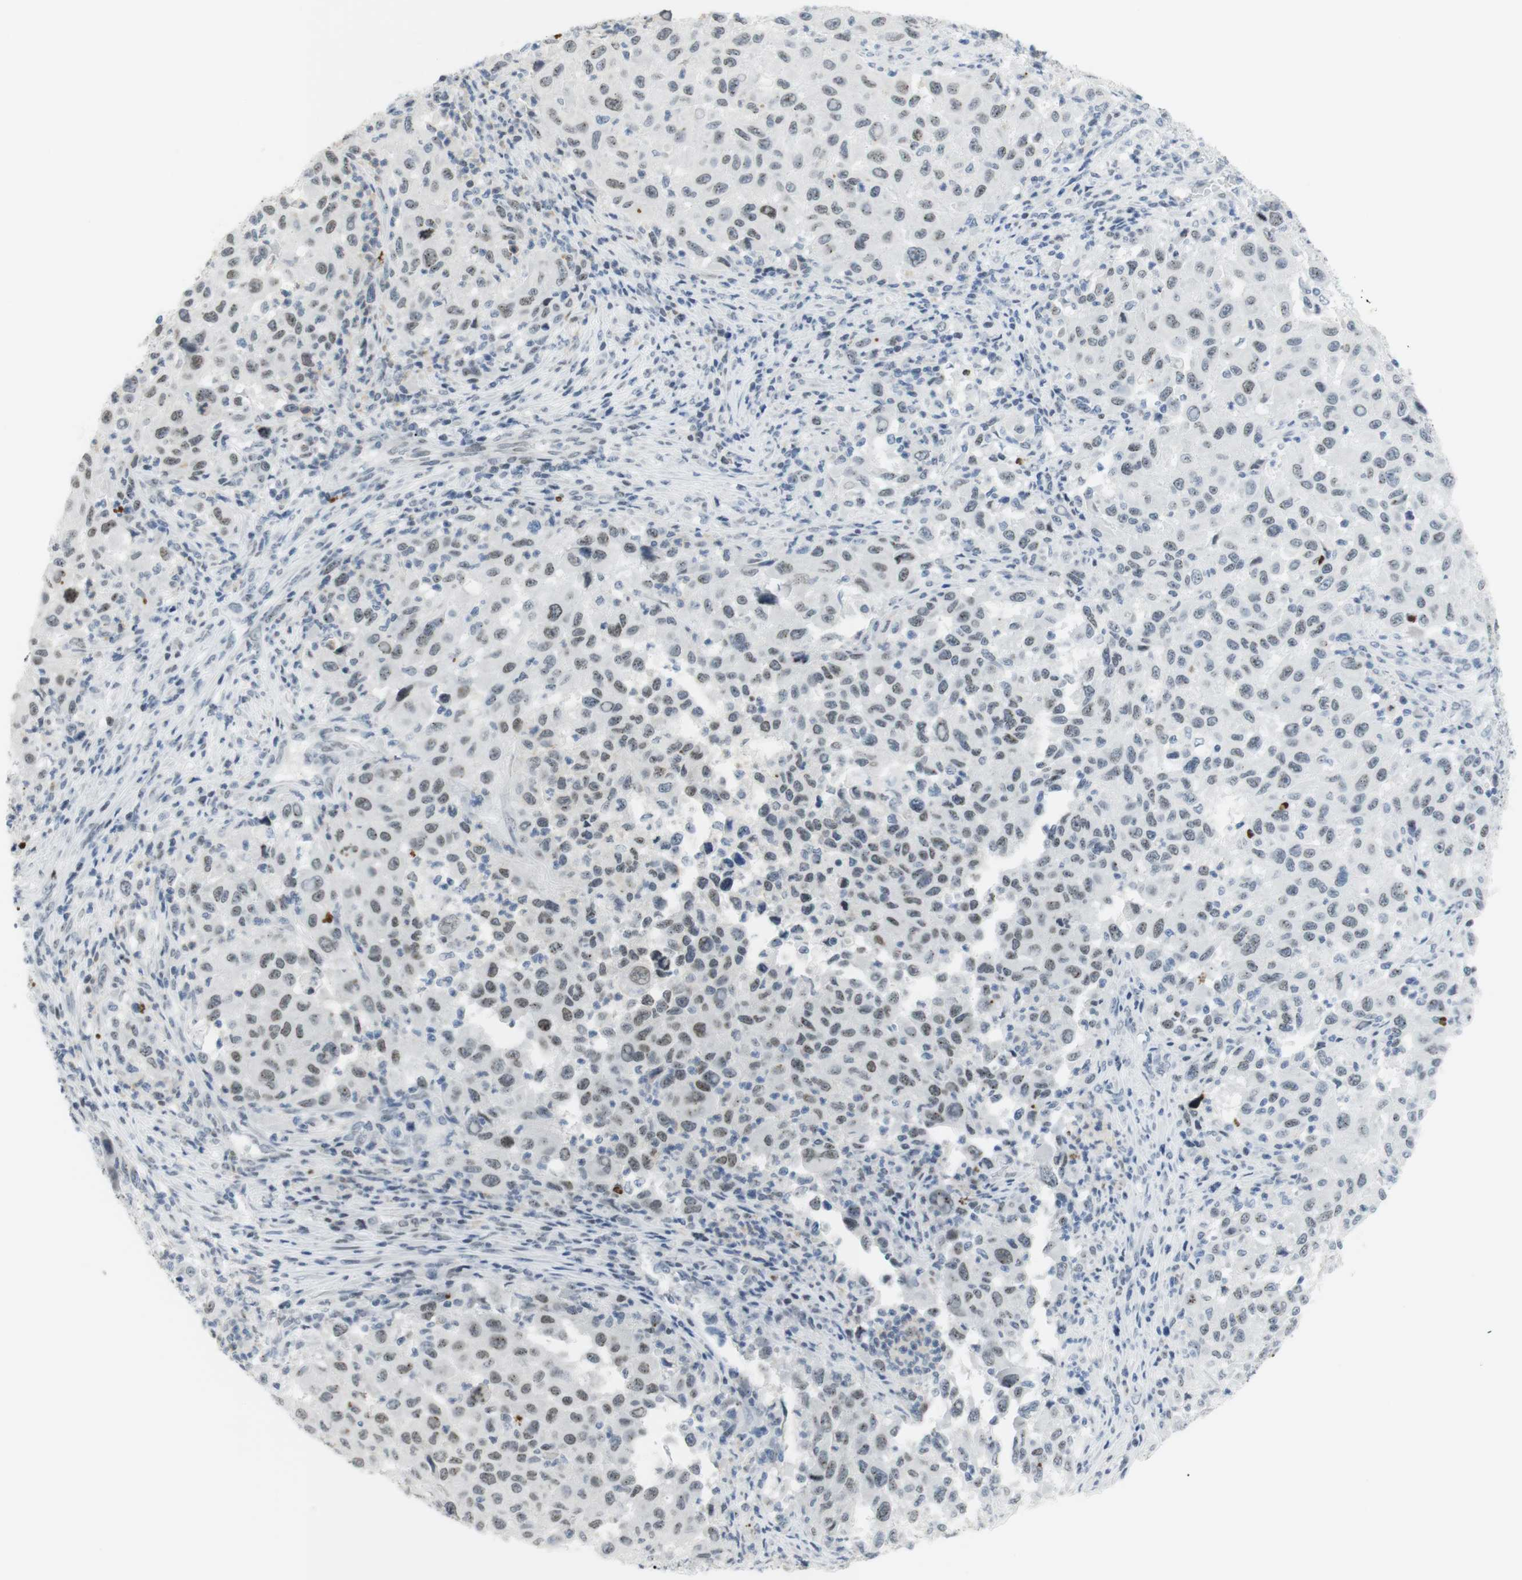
{"staining": {"intensity": "weak", "quantity": "25%-75%", "location": "nuclear"}, "tissue": "melanoma", "cell_type": "Tumor cells", "image_type": "cancer", "snomed": [{"axis": "morphology", "description": "Malignant melanoma, Metastatic site"}, {"axis": "topography", "description": "Lymph node"}], "caption": "Weak nuclear protein positivity is seen in about 25%-75% of tumor cells in melanoma. The staining was performed using DAB to visualize the protein expression in brown, while the nuclei were stained in blue with hematoxylin (Magnification: 20x).", "gene": "BMI1", "patient": {"sex": "male", "age": 61}}